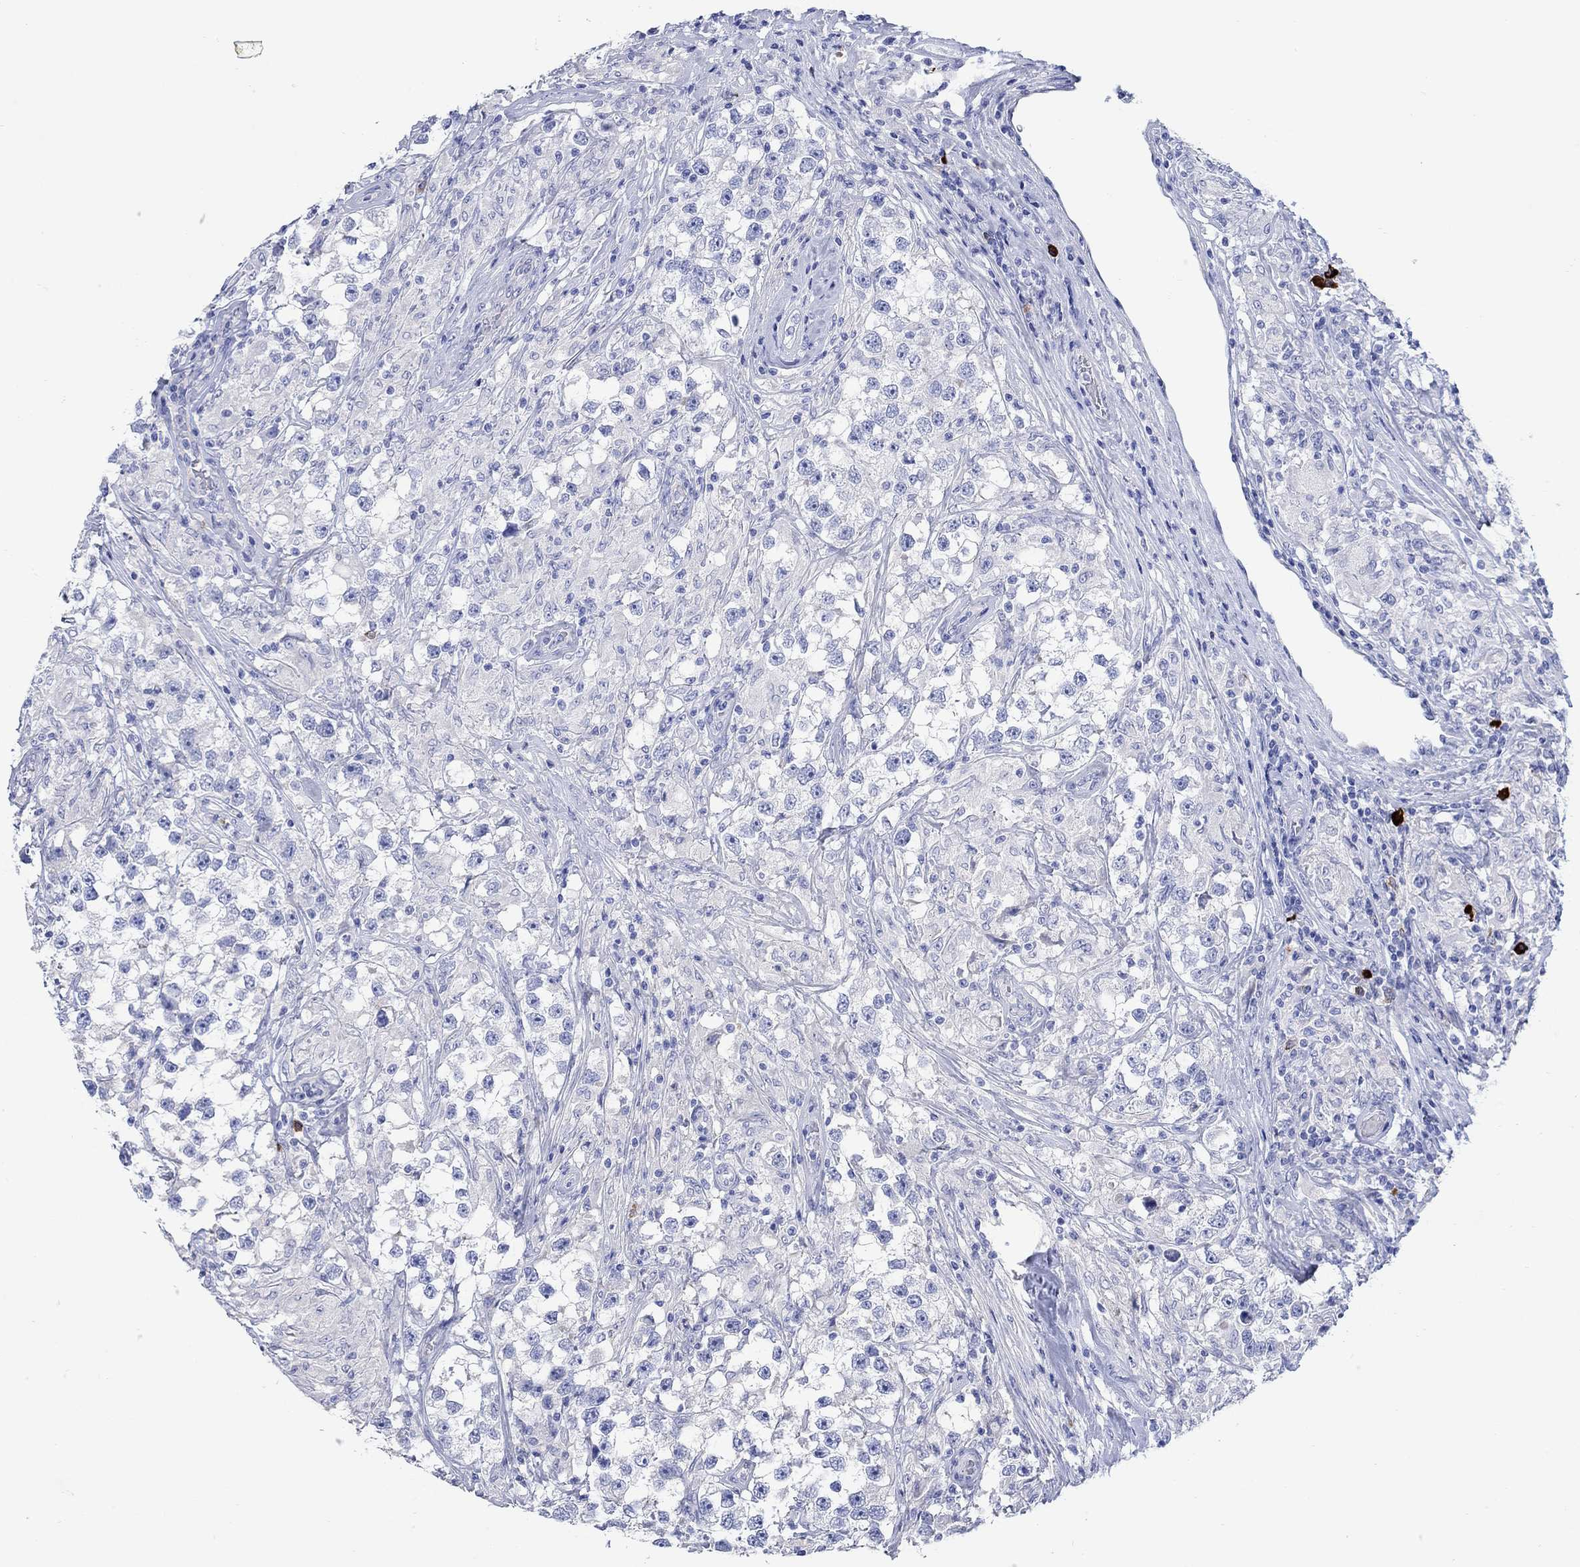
{"staining": {"intensity": "negative", "quantity": "none", "location": "none"}, "tissue": "testis cancer", "cell_type": "Tumor cells", "image_type": "cancer", "snomed": [{"axis": "morphology", "description": "Seminoma, NOS"}, {"axis": "topography", "description": "Testis"}], "caption": "This is an immunohistochemistry micrograph of human testis seminoma. There is no expression in tumor cells.", "gene": "P2RY6", "patient": {"sex": "male", "age": 46}}